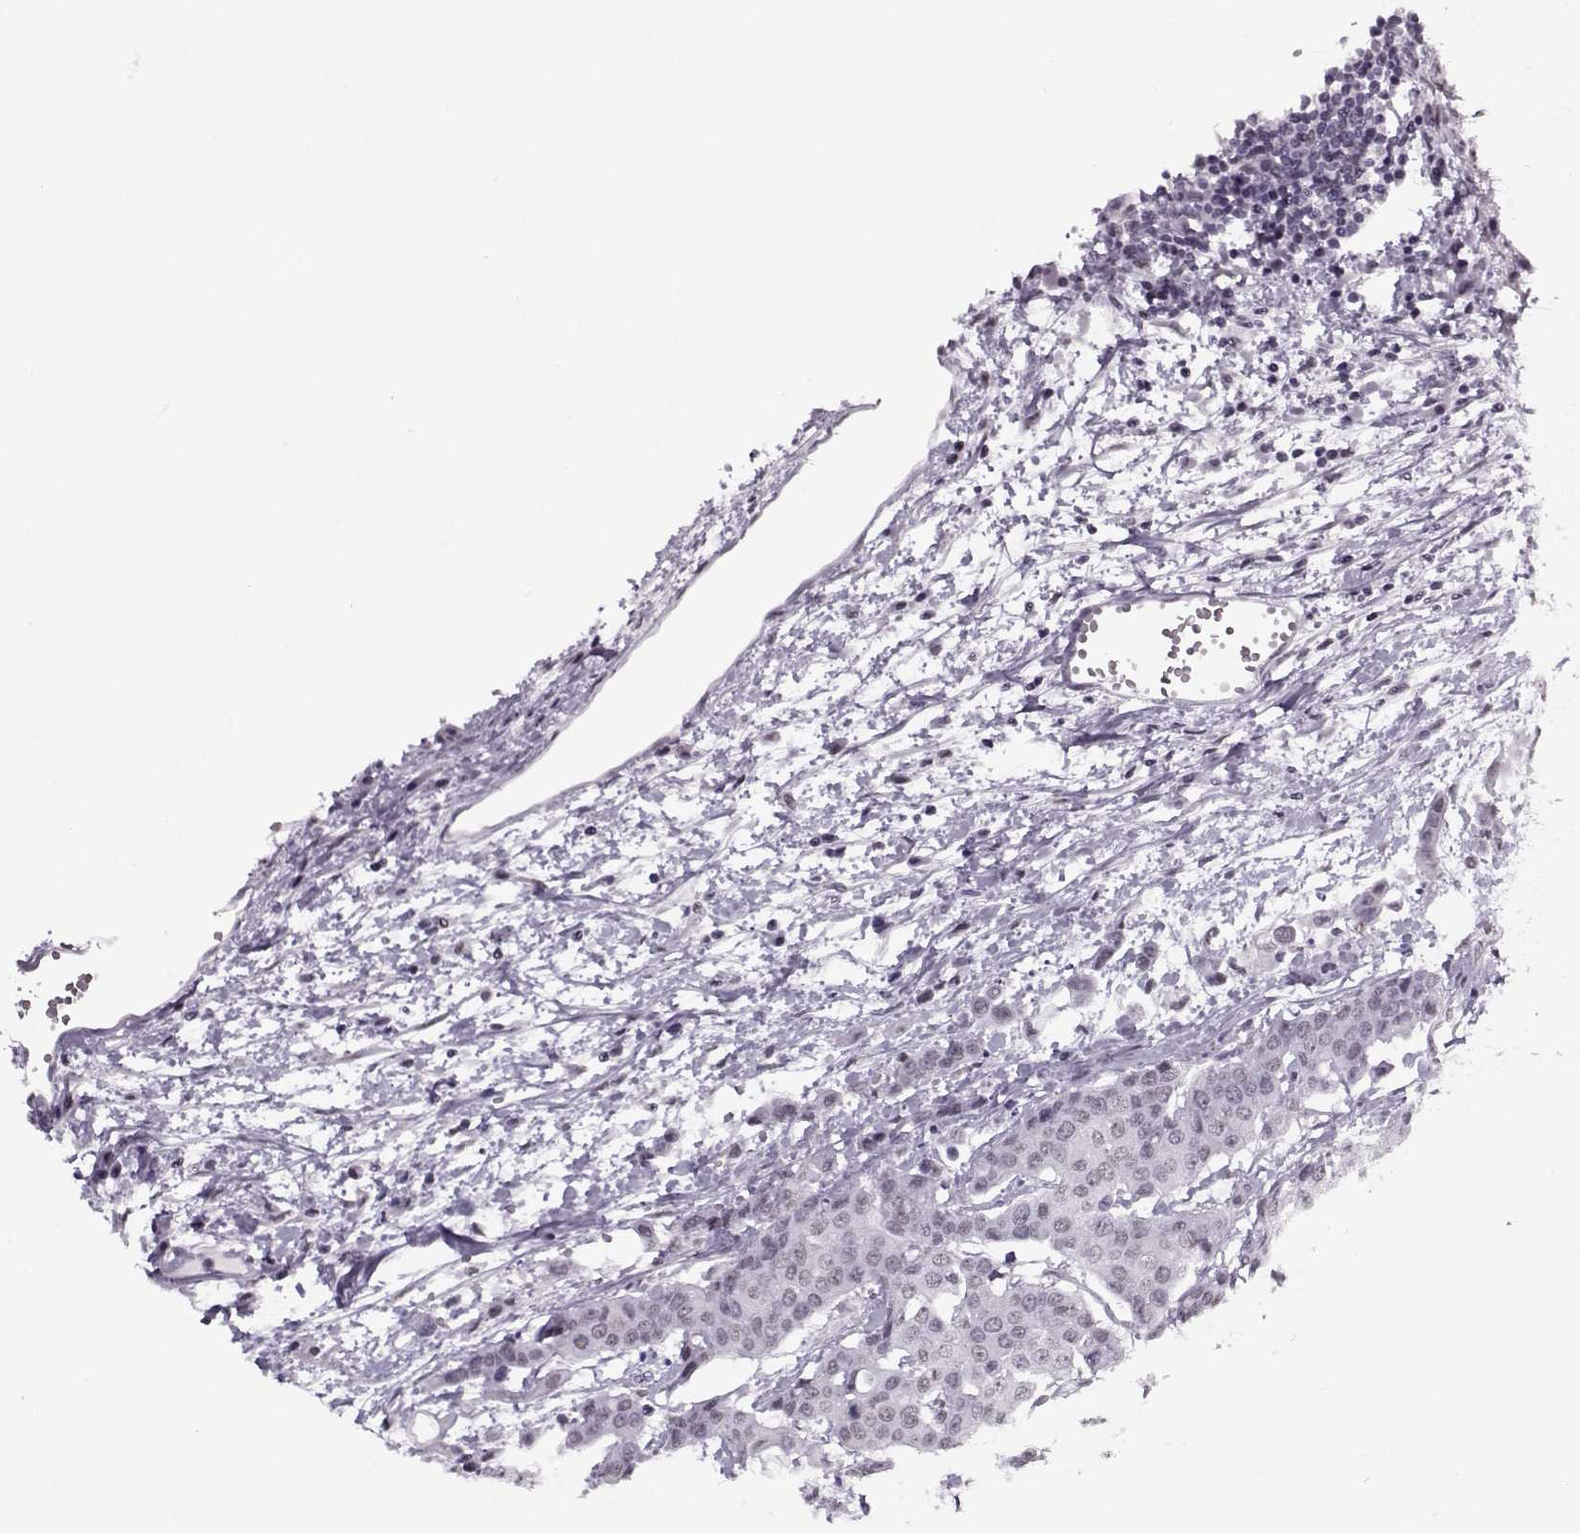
{"staining": {"intensity": "negative", "quantity": "none", "location": "none"}, "tissue": "carcinoid", "cell_type": "Tumor cells", "image_type": "cancer", "snomed": [{"axis": "morphology", "description": "Carcinoid, malignant, NOS"}, {"axis": "topography", "description": "Colon"}], "caption": "High power microscopy micrograph of an immunohistochemistry (IHC) histopathology image of carcinoid, revealing no significant positivity in tumor cells. Brightfield microscopy of immunohistochemistry (IHC) stained with DAB (brown) and hematoxylin (blue), captured at high magnification.", "gene": "PRMT8", "patient": {"sex": "male", "age": 81}}